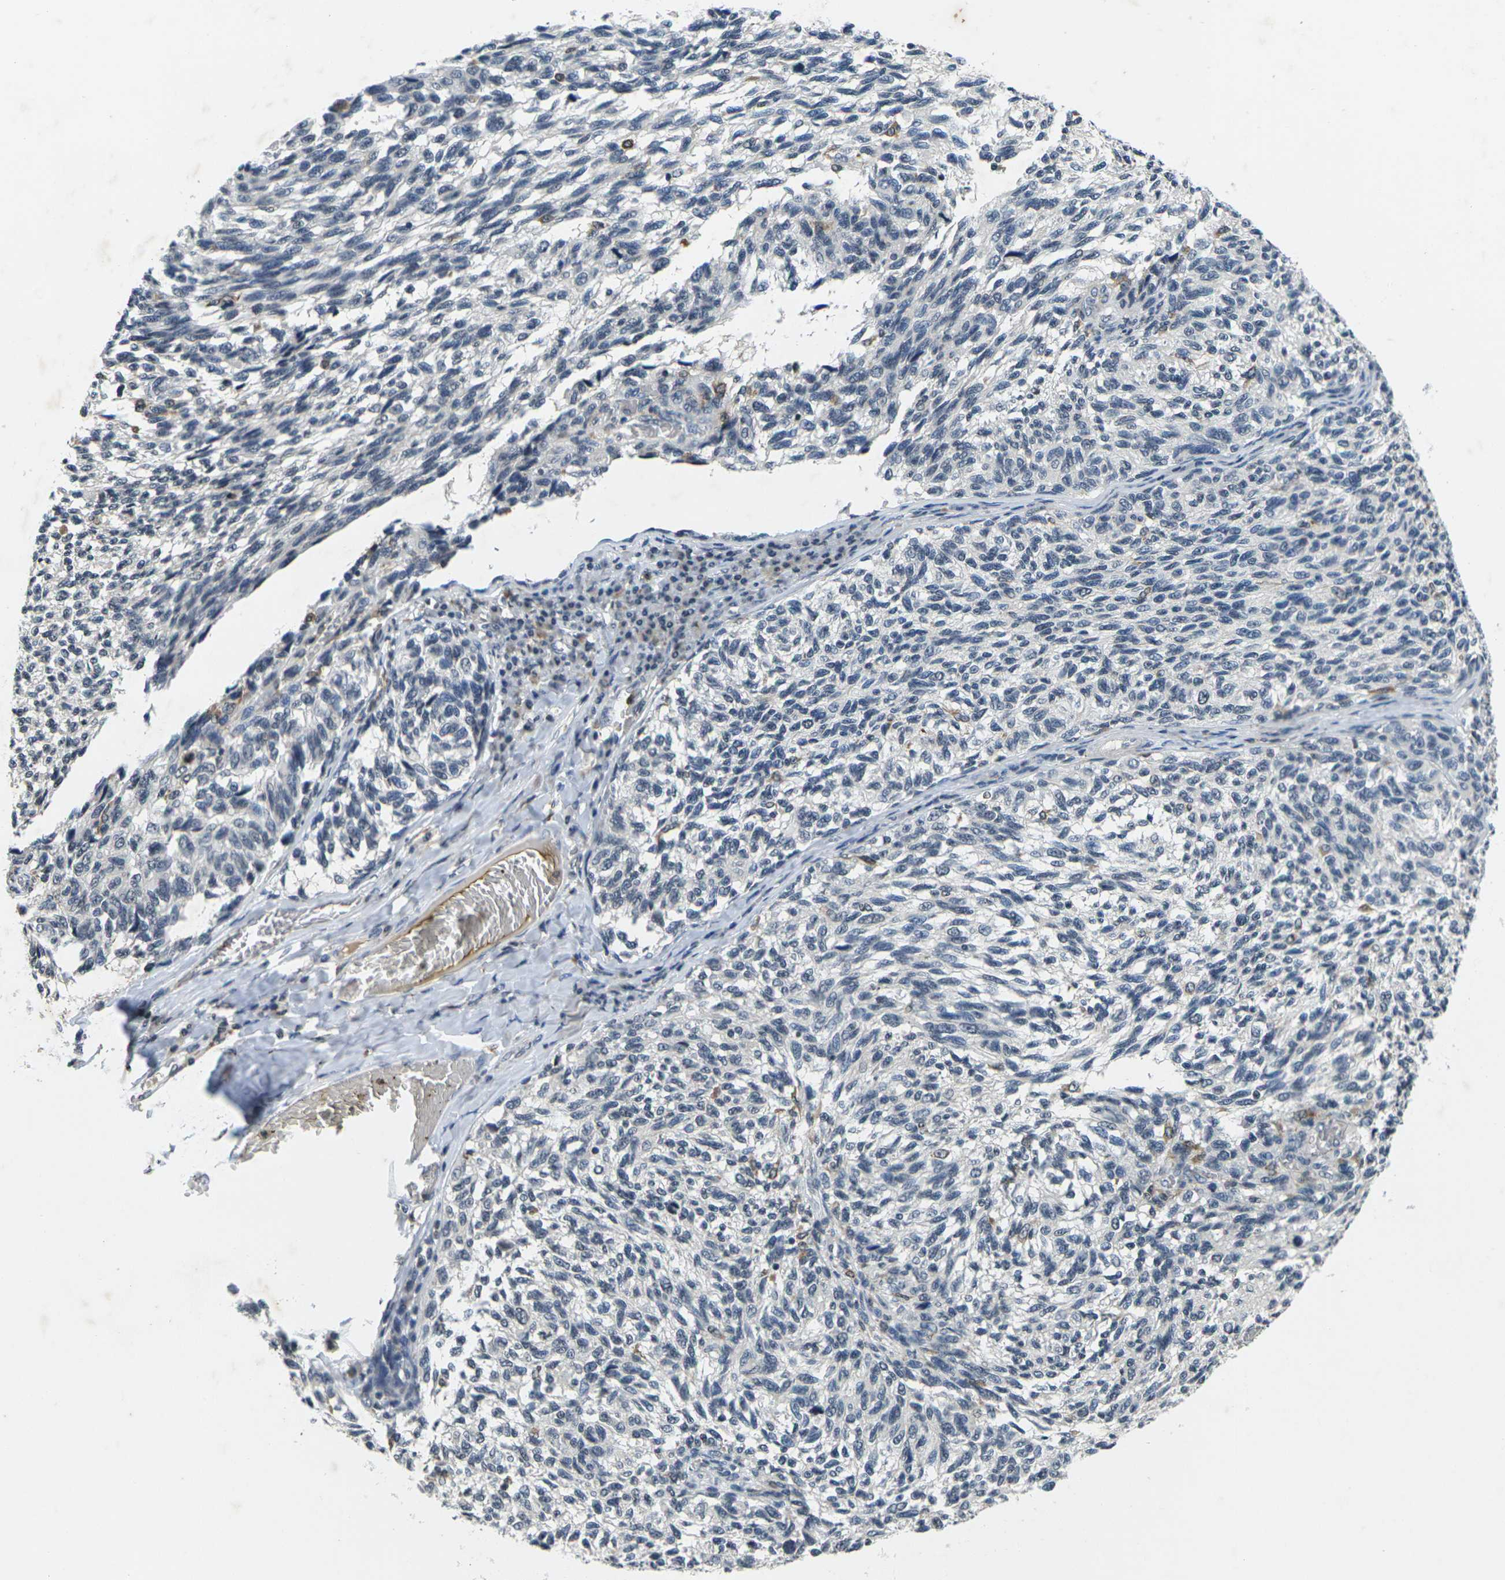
{"staining": {"intensity": "negative", "quantity": "none", "location": "none"}, "tissue": "melanoma", "cell_type": "Tumor cells", "image_type": "cancer", "snomed": [{"axis": "morphology", "description": "Malignant melanoma, NOS"}, {"axis": "topography", "description": "Skin"}], "caption": "Tumor cells are negative for protein expression in human melanoma. (Brightfield microscopy of DAB (3,3'-diaminobenzidine) immunohistochemistry (IHC) at high magnification).", "gene": "C1QC", "patient": {"sex": "female", "age": 73}}